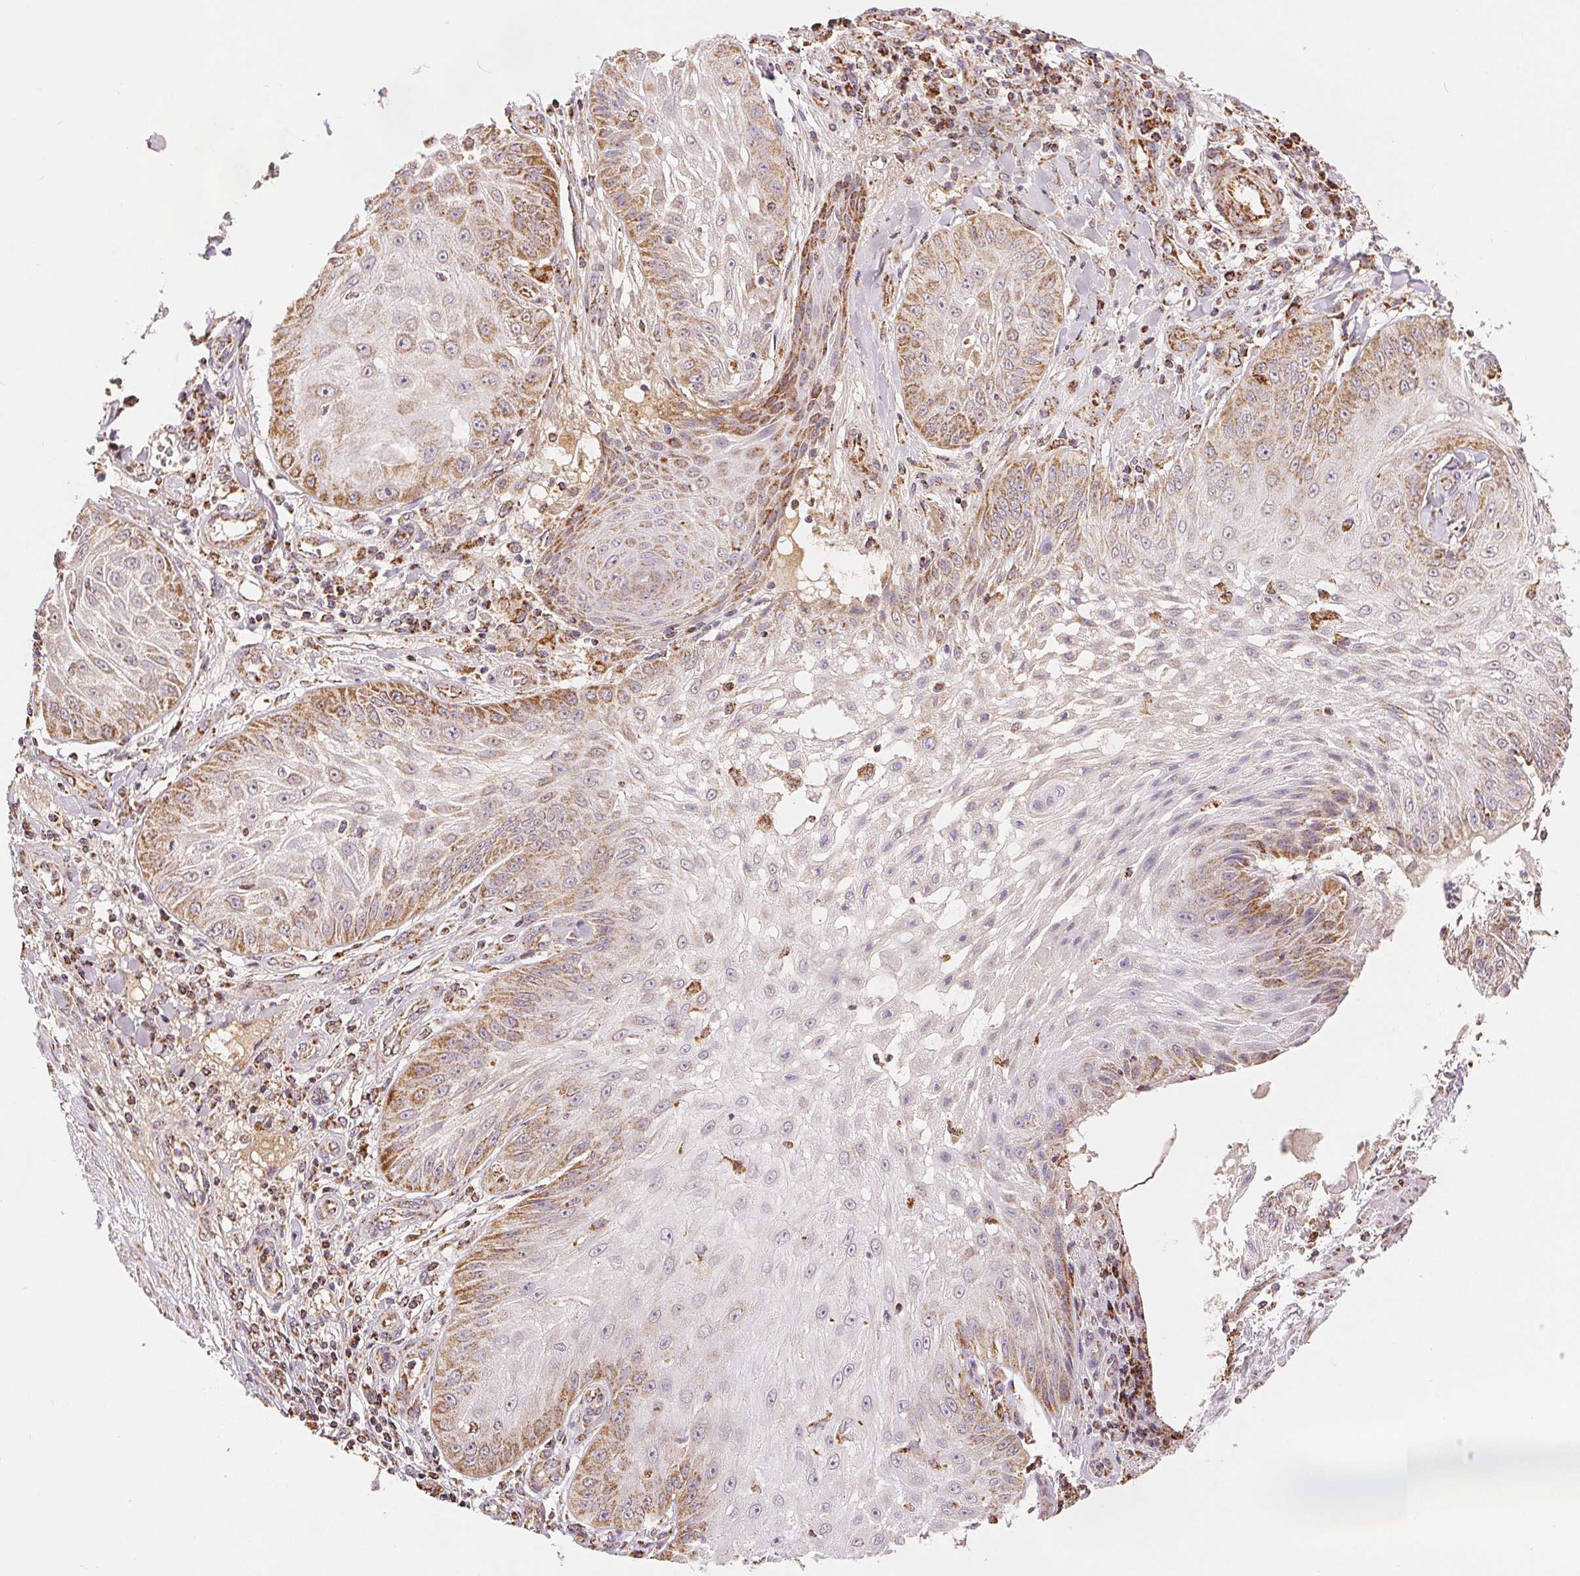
{"staining": {"intensity": "moderate", "quantity": "25%-75%", "location": "cytoplasmic/membranous"}, "tissue": "skin cancer", "cell_type": "Tumor cells", "image_type": "cancer", "snomed": [{"axis": "morphology", "description": "Squamous cell carcinoma, NOS"}, {"axis": "topography", "description": "Skin"}], "caption": "About 25%-75% of tumor cells in skin cancer show moderate cytoplasmic/membranous protein positivity as visualized by brown immunohistochemical staining.", "gene": "SDHB", "patient": {"sex": "male", "age": 70}}